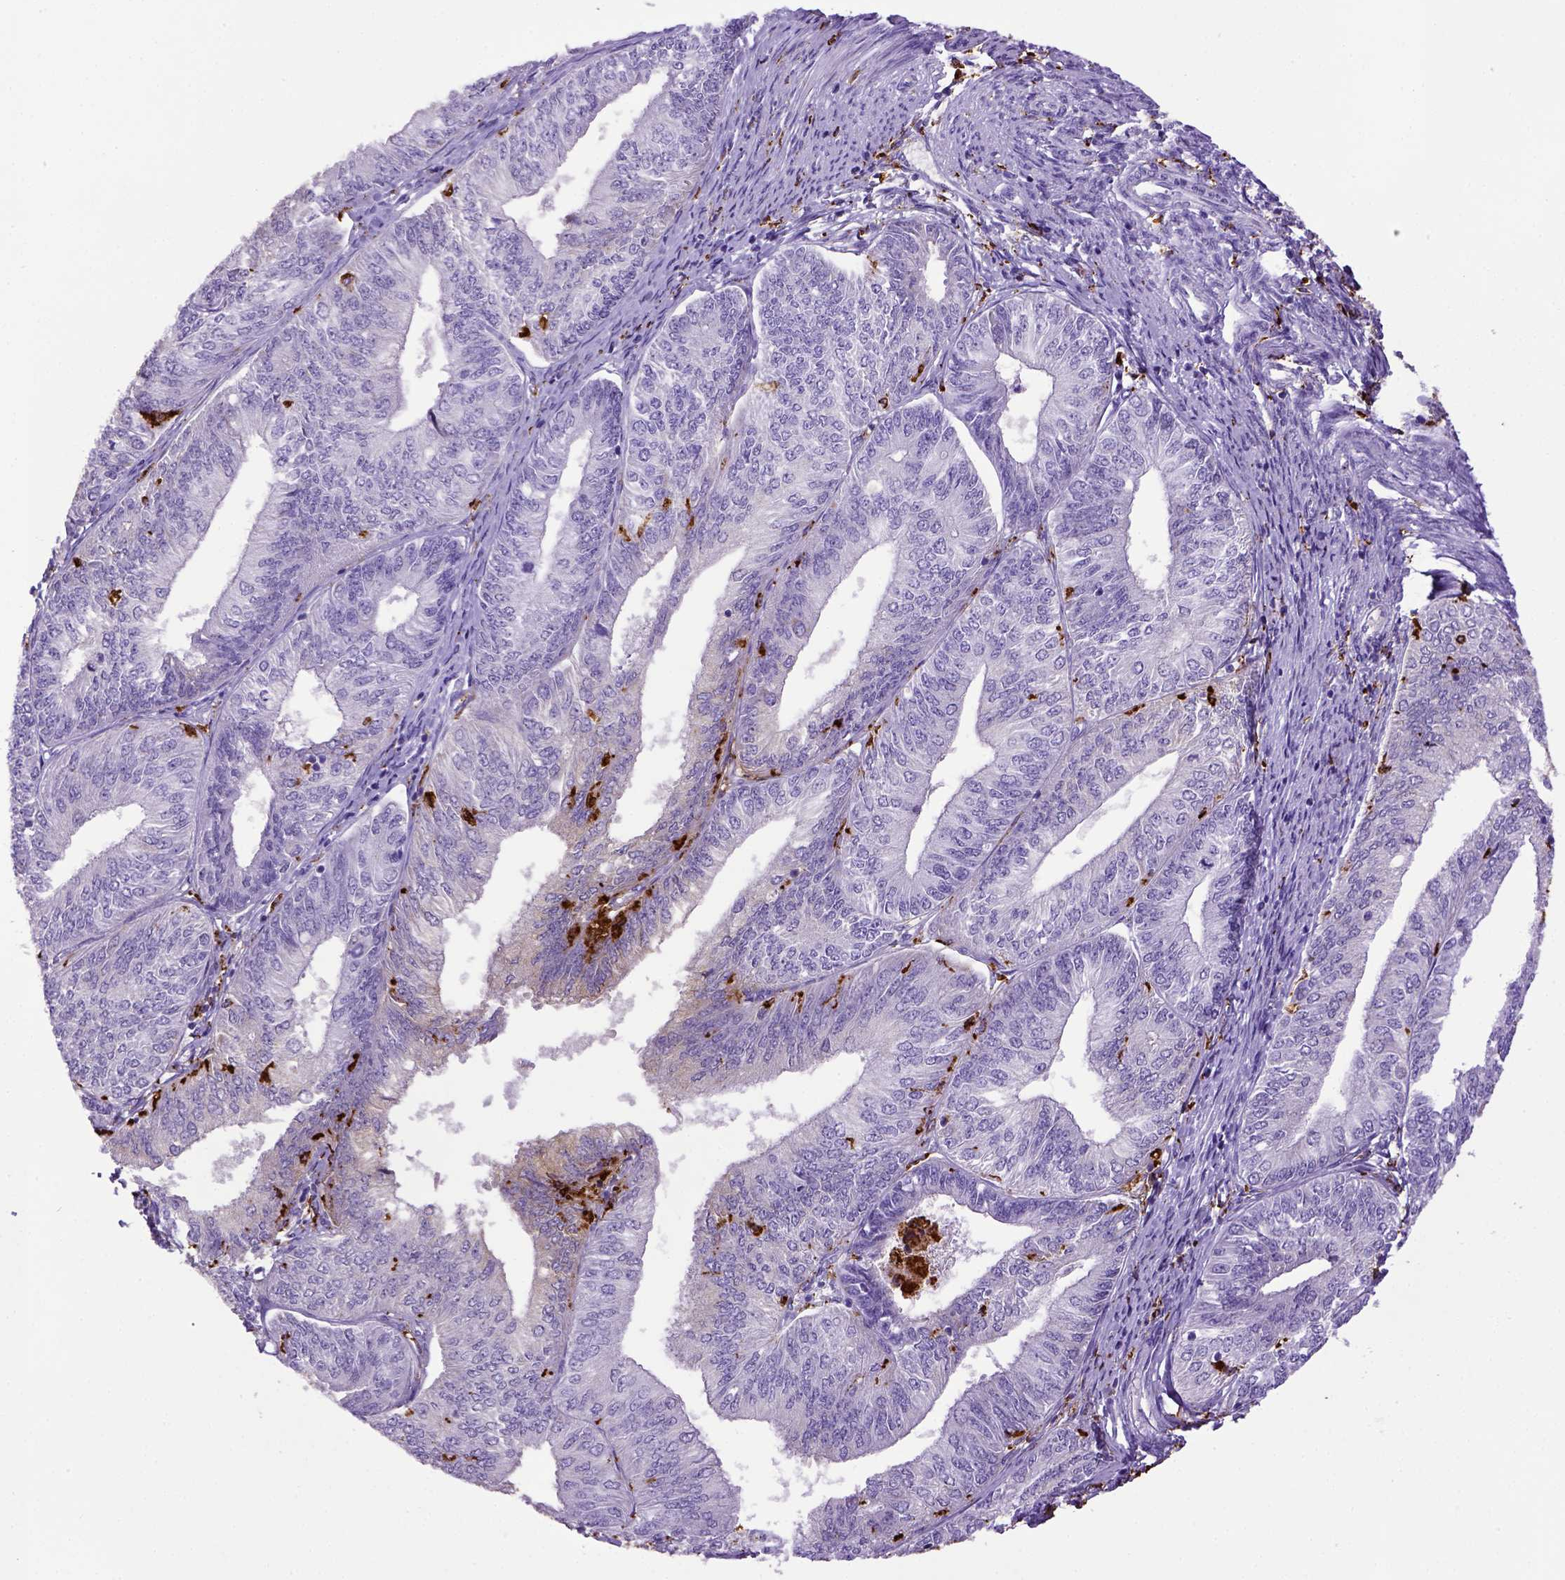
{"staining": {"intensity": "negative", "quantity": "none", "location": "none"}, "tissue": "endometrial cancer", "cell_type": "Tumor cells", "image_type": "cancer", "snomed": [{"axis": "morphology", "description": "Adenocarcinoma, NOS"}, {"axis": "topography", "description": "Endometrium"}], "caption": "Protein analysis of adenocarcinoma (endometrial) displays no significant expression in tumor cells.", "gene": "CD68", "patient": {"sex": "female", "age": 58}}